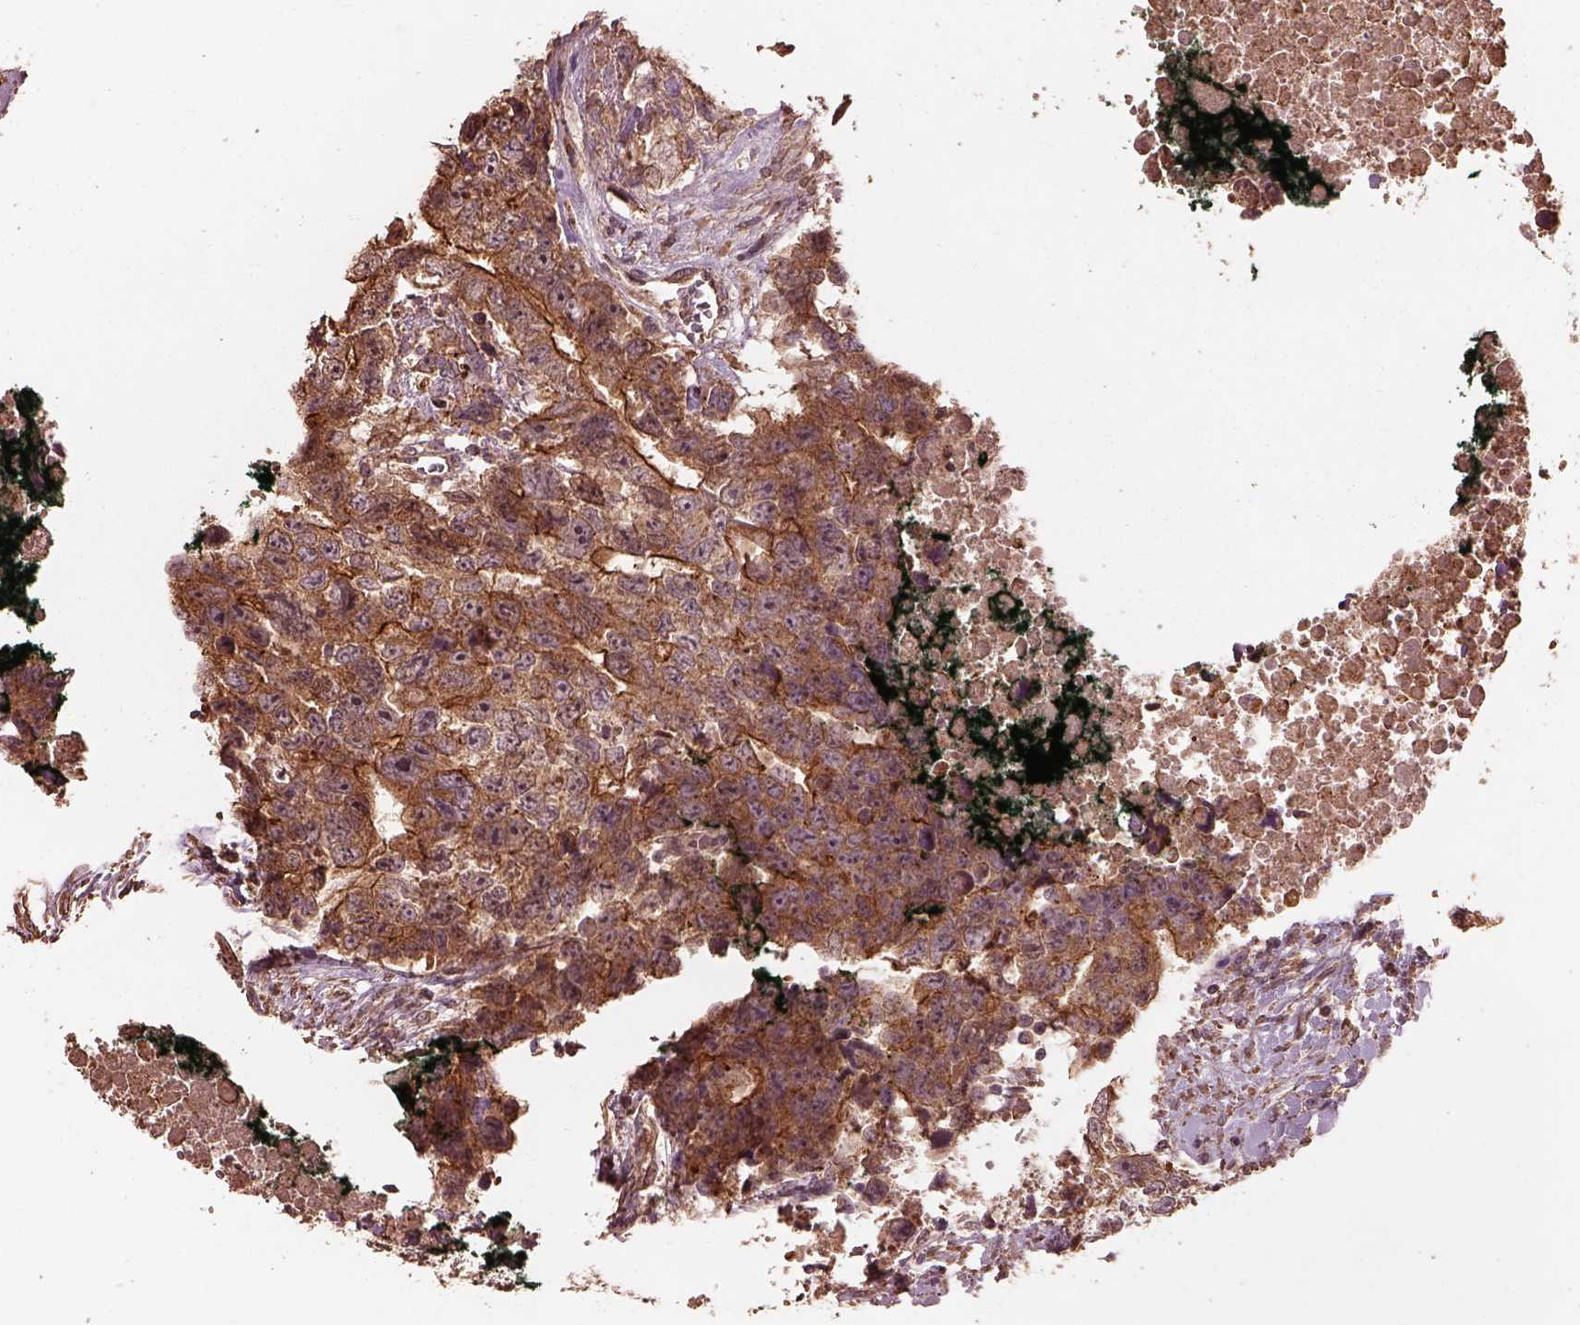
{"staining": {"intensity": "moderate", "quantity": ">75%", "location": "cytoplasmic/membranous"}, "tissue": "testis cancer", "cell_type": "Tumor cells", "image_type": "cancer", "snomed": [{"axis": "morphology", "description": "Carcinoma, Embryonal, NOS"}, {"axis": "topography", "description": "Testis"}], "caption": "Protein expression analysis of human testis cancer reveals moderate cytoplasmic/membranous staining in about >75% of tumor cells. (DAB IHC with brightfield microscopy, high magnification).", "gene": "METTL4", "patient": {"sex": "male", "age": 24}}